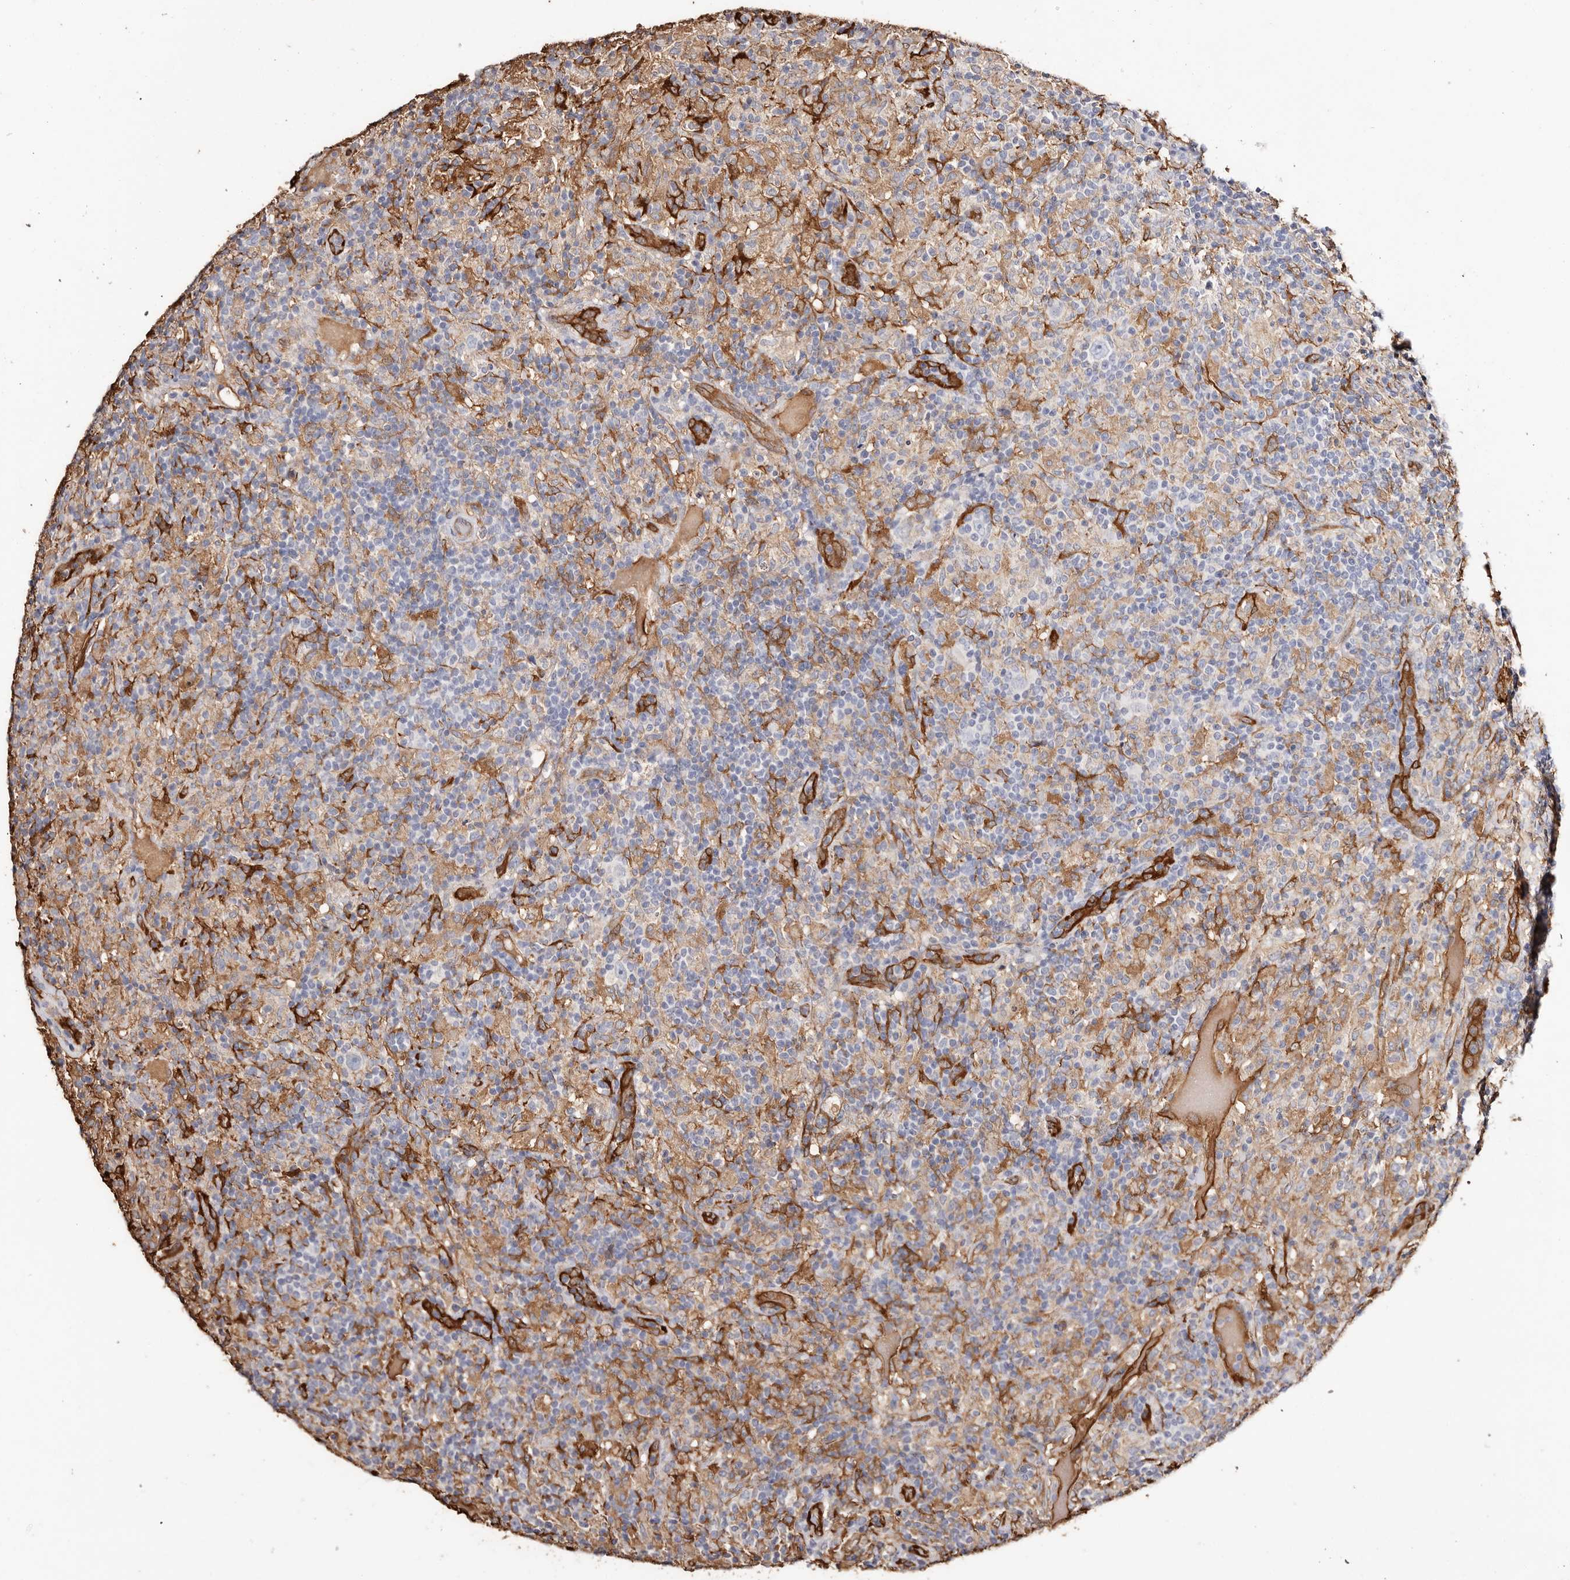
{"staining": {"intensity": "negative", "quantity": "none", "location": "none"}, "tissue": "lymphoma", "cell_type": "Tumor cells", "image_type": "cancer", "snomed": [{"axis": "morphology", "description": "Hodgkin's disease, NOS"}, {"axis": "topography", "description": "Lymph node"}], "caption": "The micrograph shows no staining of tumor cells in lymphoma.", "gene": "TGM2", "patient": {"sex": "male", "age": 70}}